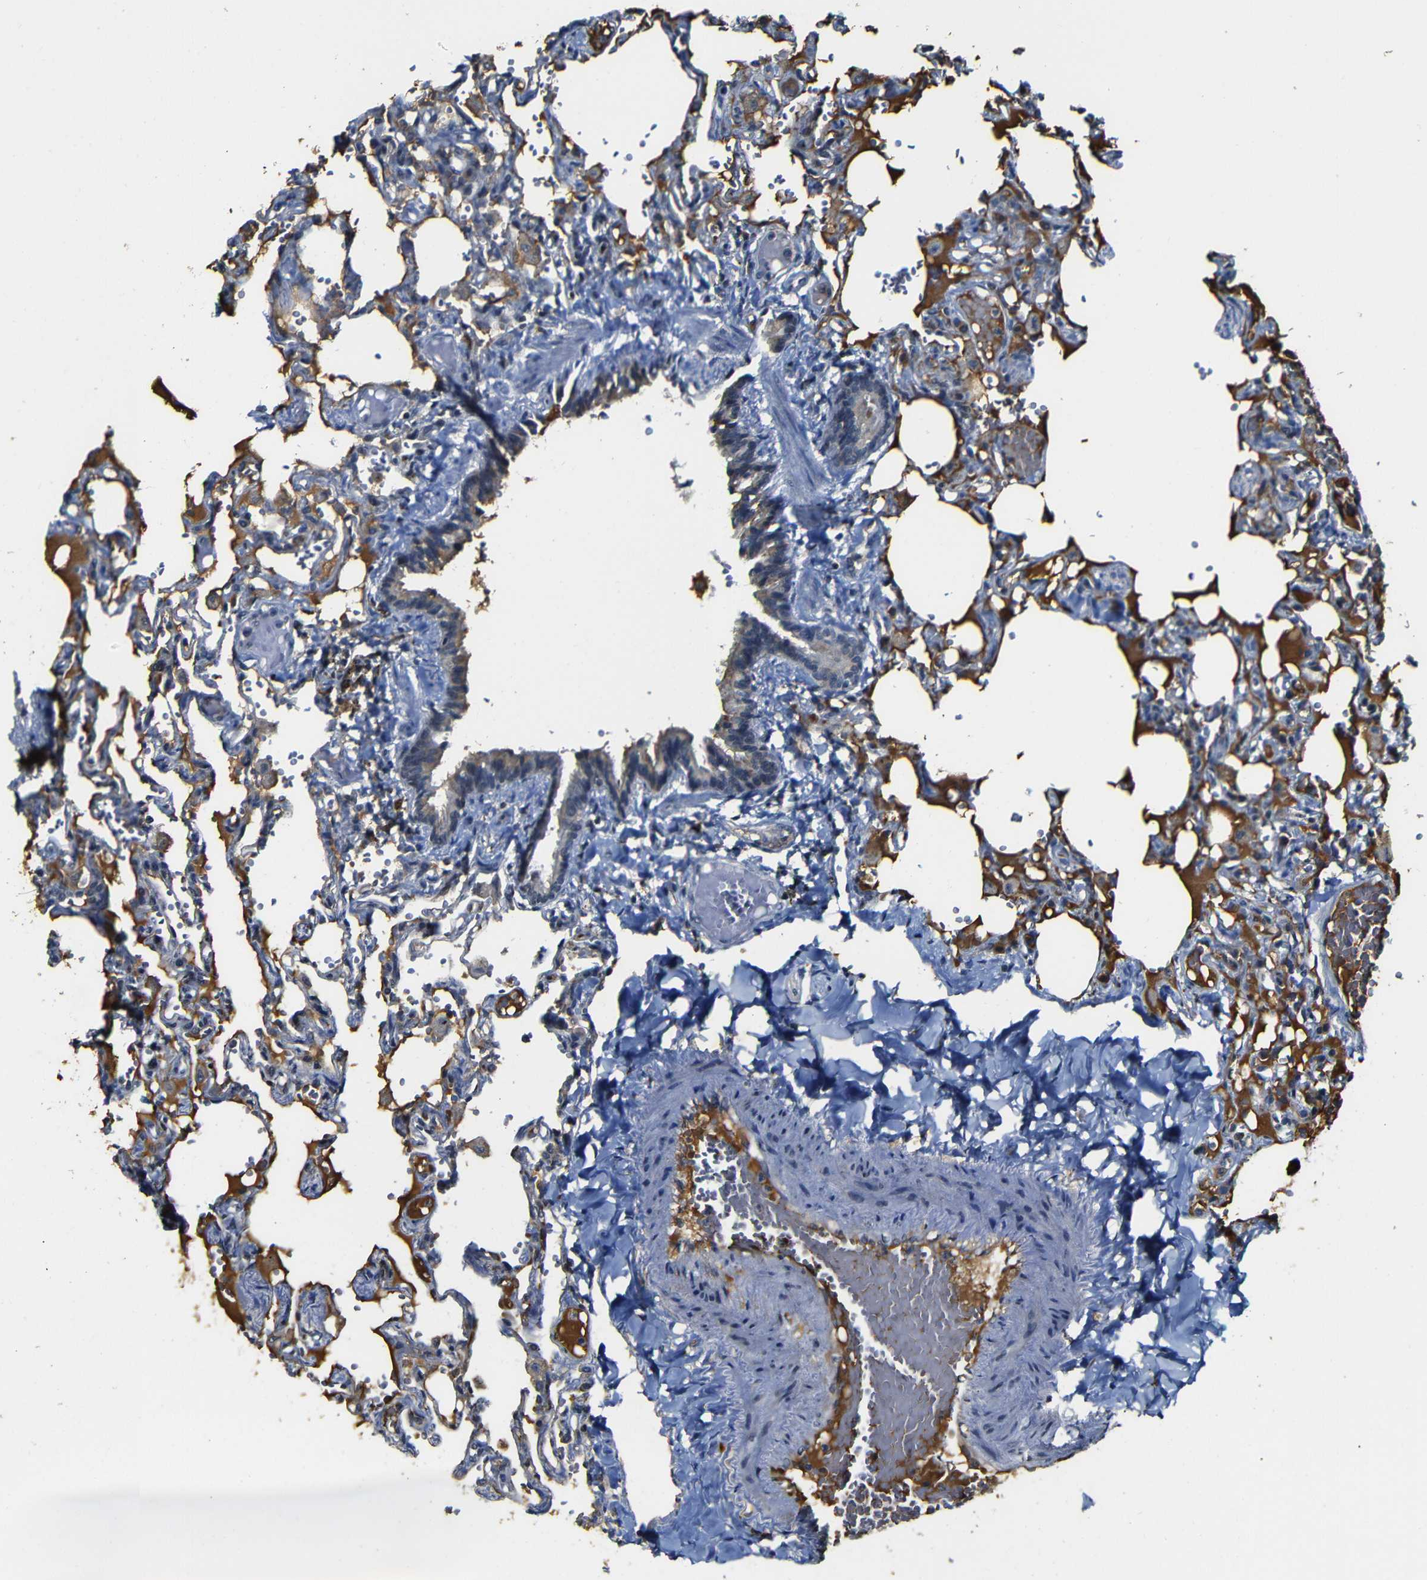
{"staining": {"intensity": "strong", "quantity": "25%-75%", "location": "nuclear"}, "tissue": "lung", "cell_type": "Alveolar cells", "image_type": "normal", "snomed": [{"axis": "morphology", "description": "Normal tissue, NOS"}, {"axis": "topography", "description": "Lung"}], "caption": "About 25%-75% of alveolar cells in unremarkable human lung demonstrate strong nuclear protein positivity as visualized by brown immunohistochemical staining.", "gene": "MYC", "patient": {"sex": "male", "age": 21}}